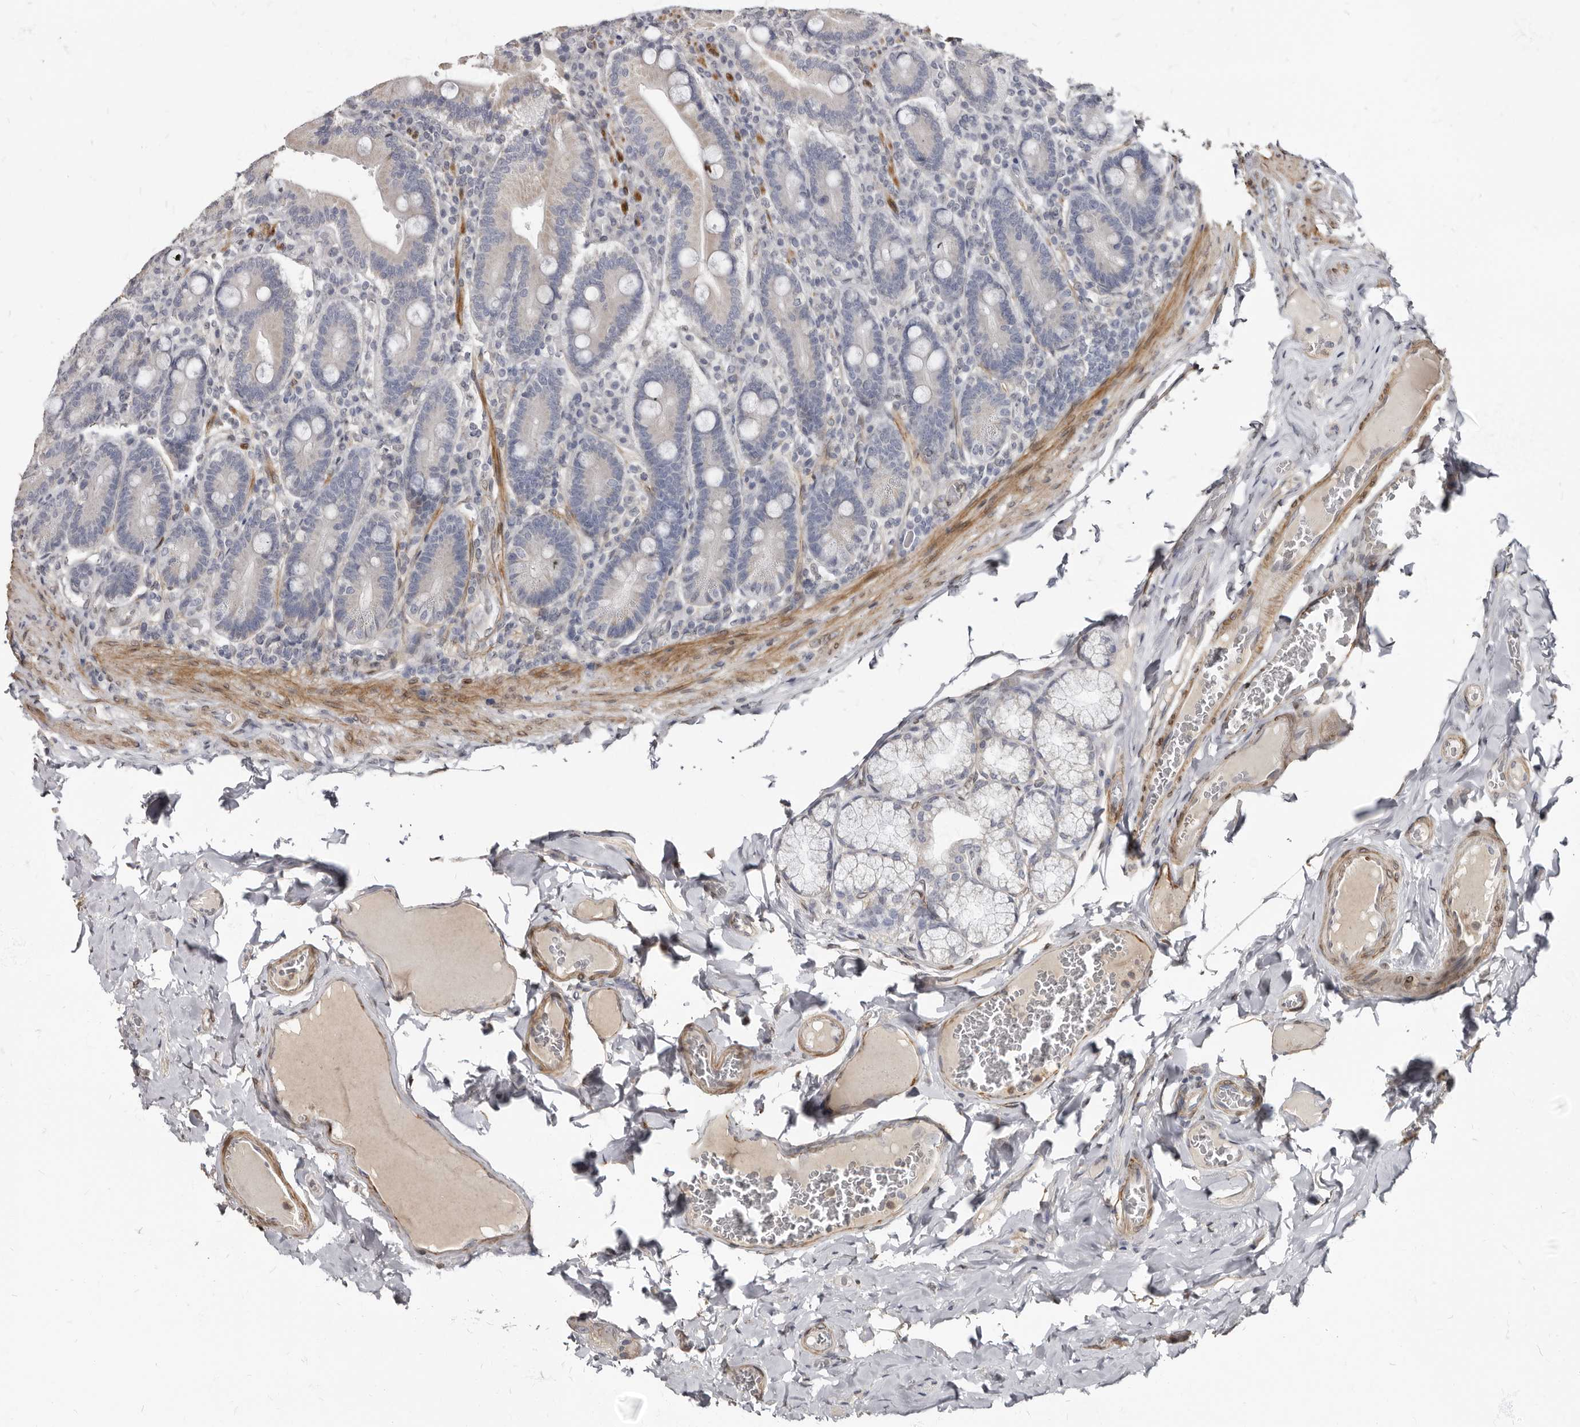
{"staining": {"intensity": "weak", "quantity": "<25%", "location": "cytoplasmic/membranous"}, "tissue": "duodenum", "cell_type": "Glandular cells", "image_type": "normal", "snomed": [{"axis": "morphology", "description": "Normal tissue, NOS"}, {"axis": "topography", "description": "Duodenum"}], "caption": "High power microscopy histopathology image of an immunohistochemistry (IHC) photomicrograph of benign duodenum, revealing no significant expression in glandular cells. (Brightfield microscopy of DAB (3,3'-diaminobenzidine) immunohistochemistry at high magnification).", "gene": "MRGPRF", "patient": {"sex": "female", "age": 62}}